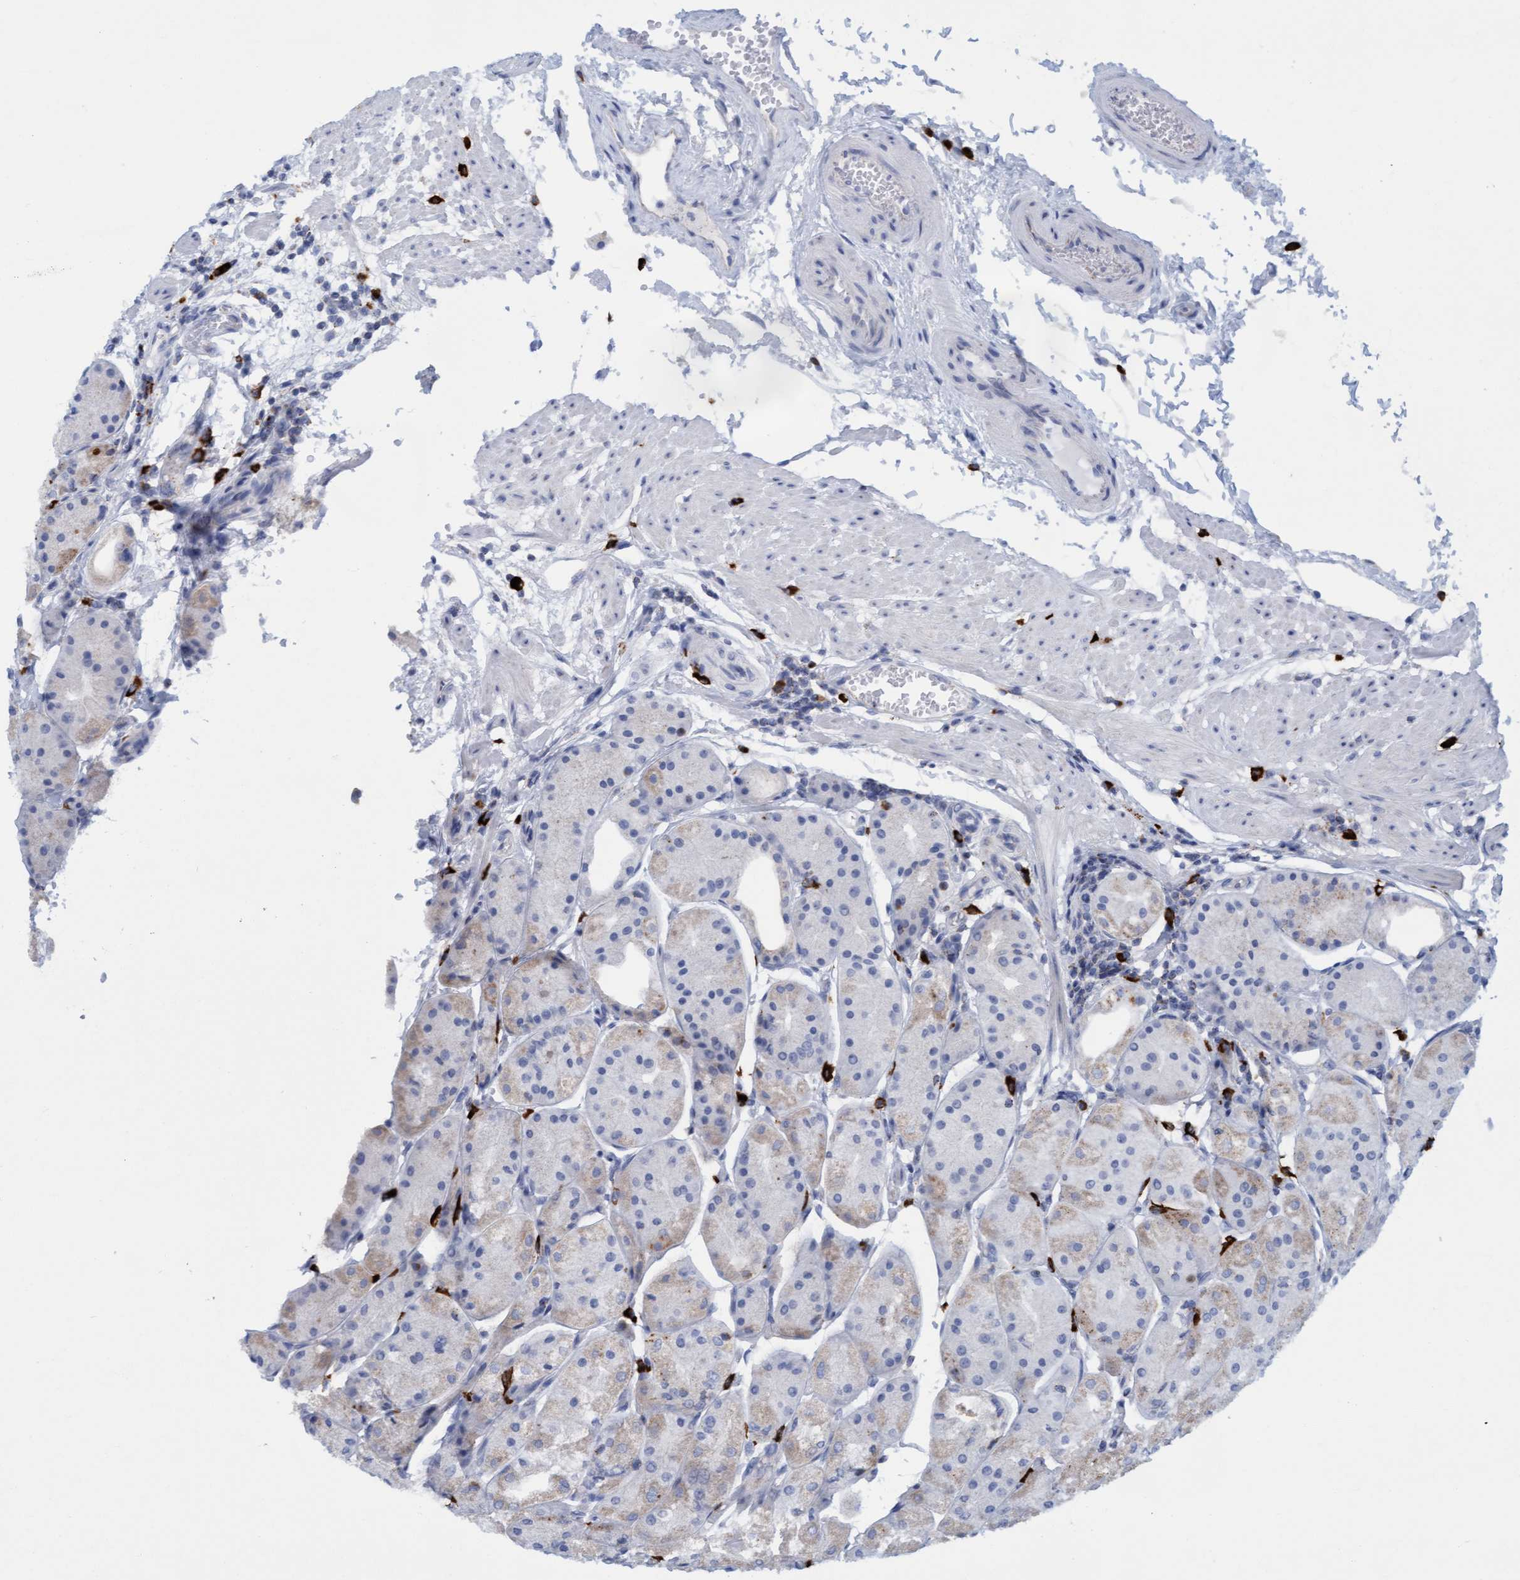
{"staining": {"intensity": "weak", "quantity": "25%-75%", "location": "cytoplasmic/membranous"}, "tissue": "stomach", "cell_type": "Glandular cells", "image_type": "normal", "snomed": [{"axis": "morphology", "description": "Normal tissue, NOS"}, {"axis": "topography", "description": "Stomach, upper"}], "caption": "A low amount of weak cytoplasmic/membranous expression is appreciated in about 25%-75% of glandular cells in normal stomach.", "gene": "SGSH", "patient": {"sex": "male", "age": 72}}